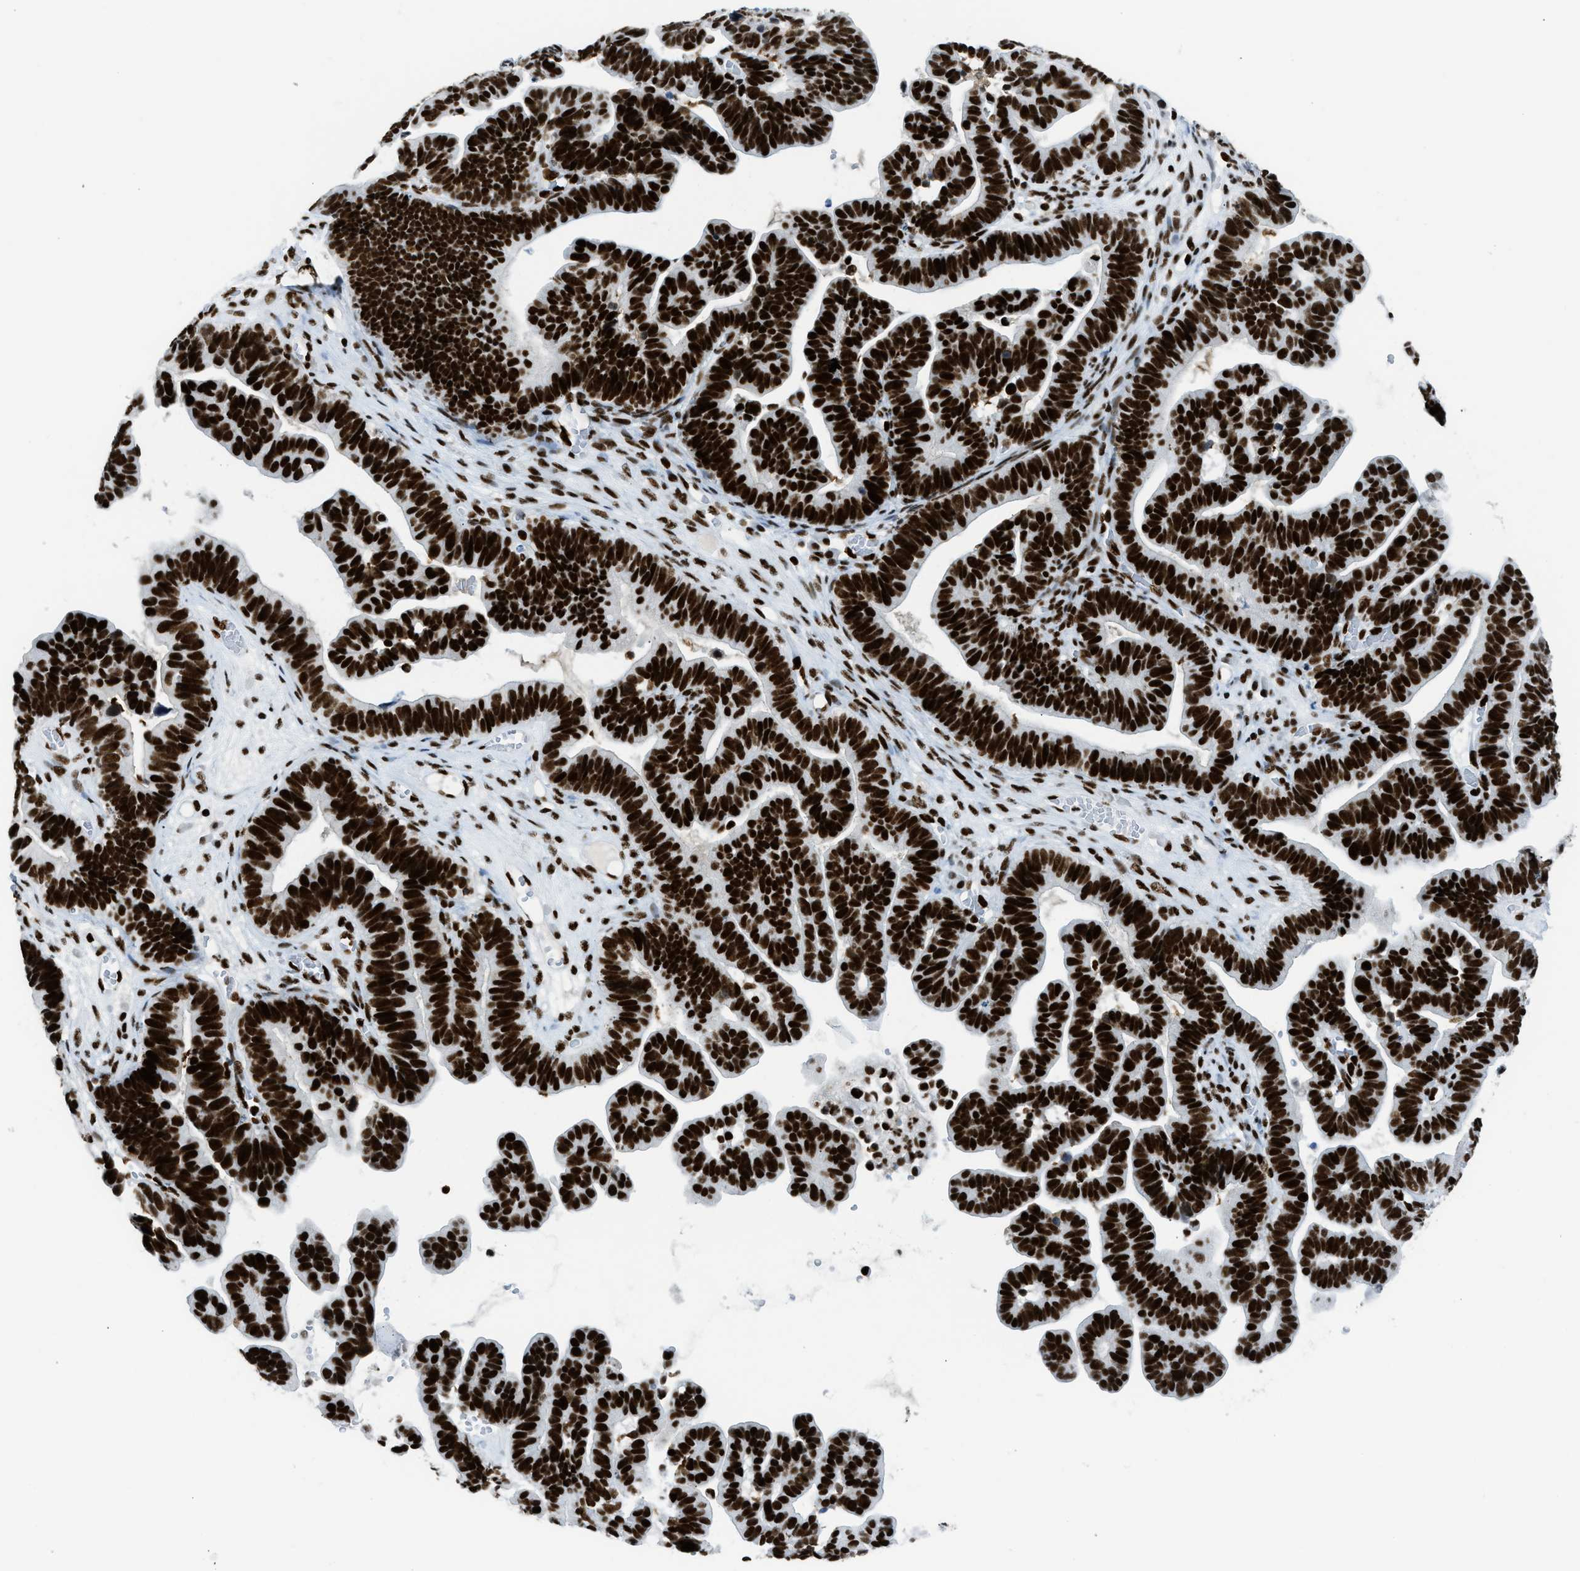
{"staining": {"intensity": "strong", "quantity": ">75%", "location": "nuclear"}, "tissue": "ovarian cancer", "cell_type": "Tumor cells", "image_type": "cancer", "snomed": [{"axis": "morphology", "description": "Cystadenocarcinoma, serous, NOS"}, {"axis": "topography", "description": "Ovary"}], "caption": "The immunohistochemical stain labels strong nuclear staining in tumor cells of serous cystadenocarcinoma (ovarian) tissue. Nuclei are stained in blue.", "gene": "PIF1", "patient": {"sex": "female", "age": 56}}